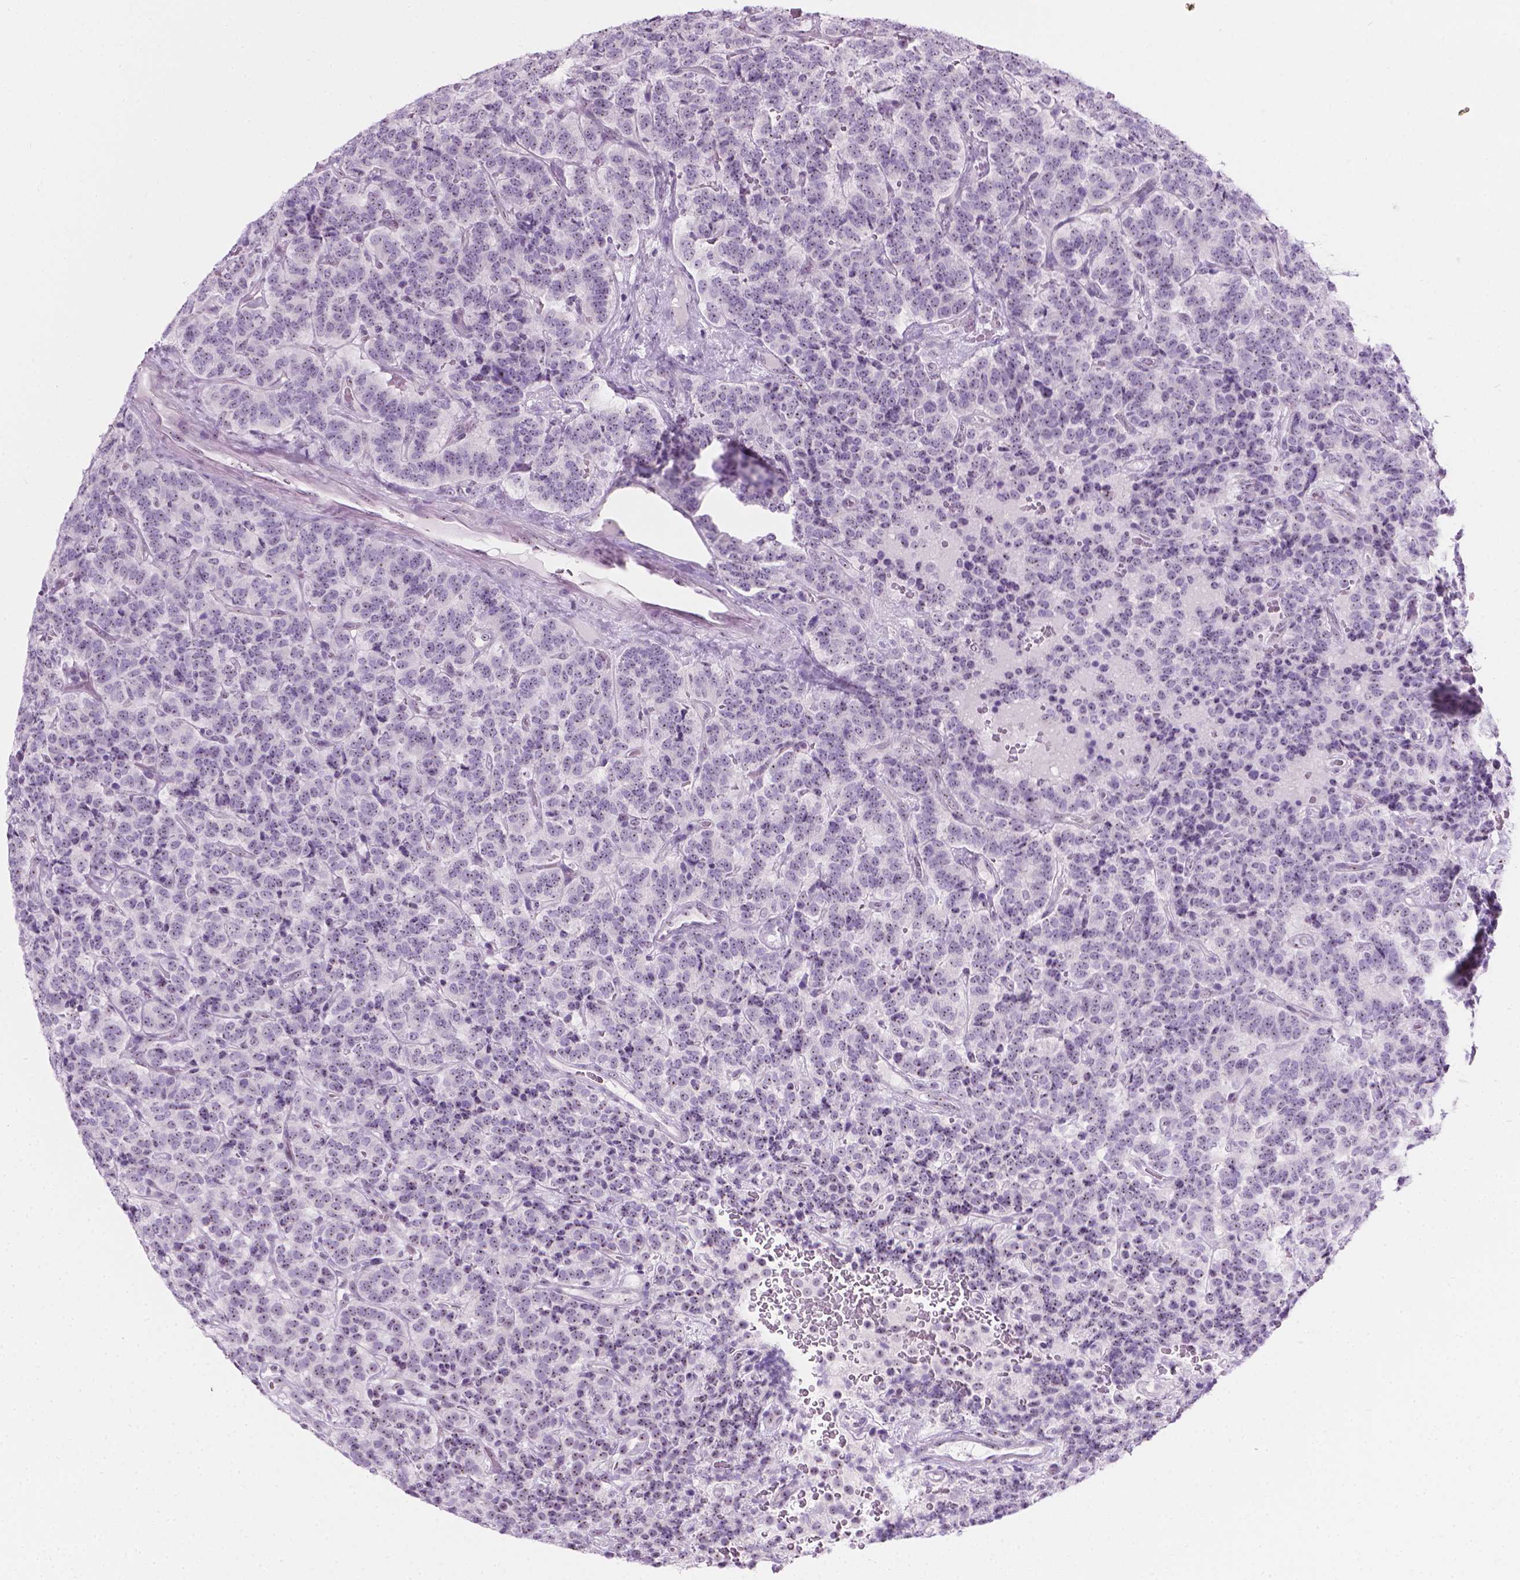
{"staining": {"intensity": "weak", "quantity": "<25%", "location": "nuclear"}, "tissue": "carcinoid", "cell_type": "Tumor cells", "image_type": "cancer", "snomed": [{"axis": "morphology", "description": "Carcinoid, malignant, NOS"}, {"axis": "topography", "description": "Pancreas"}], "caption": "Protein analysis of carcinoid displays no significant staining in tumor cells. (Stains: DAB IHC with hematoxylin counter stain, Microscopy: brightfield microscopy at high magnification).", "gene": "NOL7", "patient": {"sex": "male", "age": 36}}